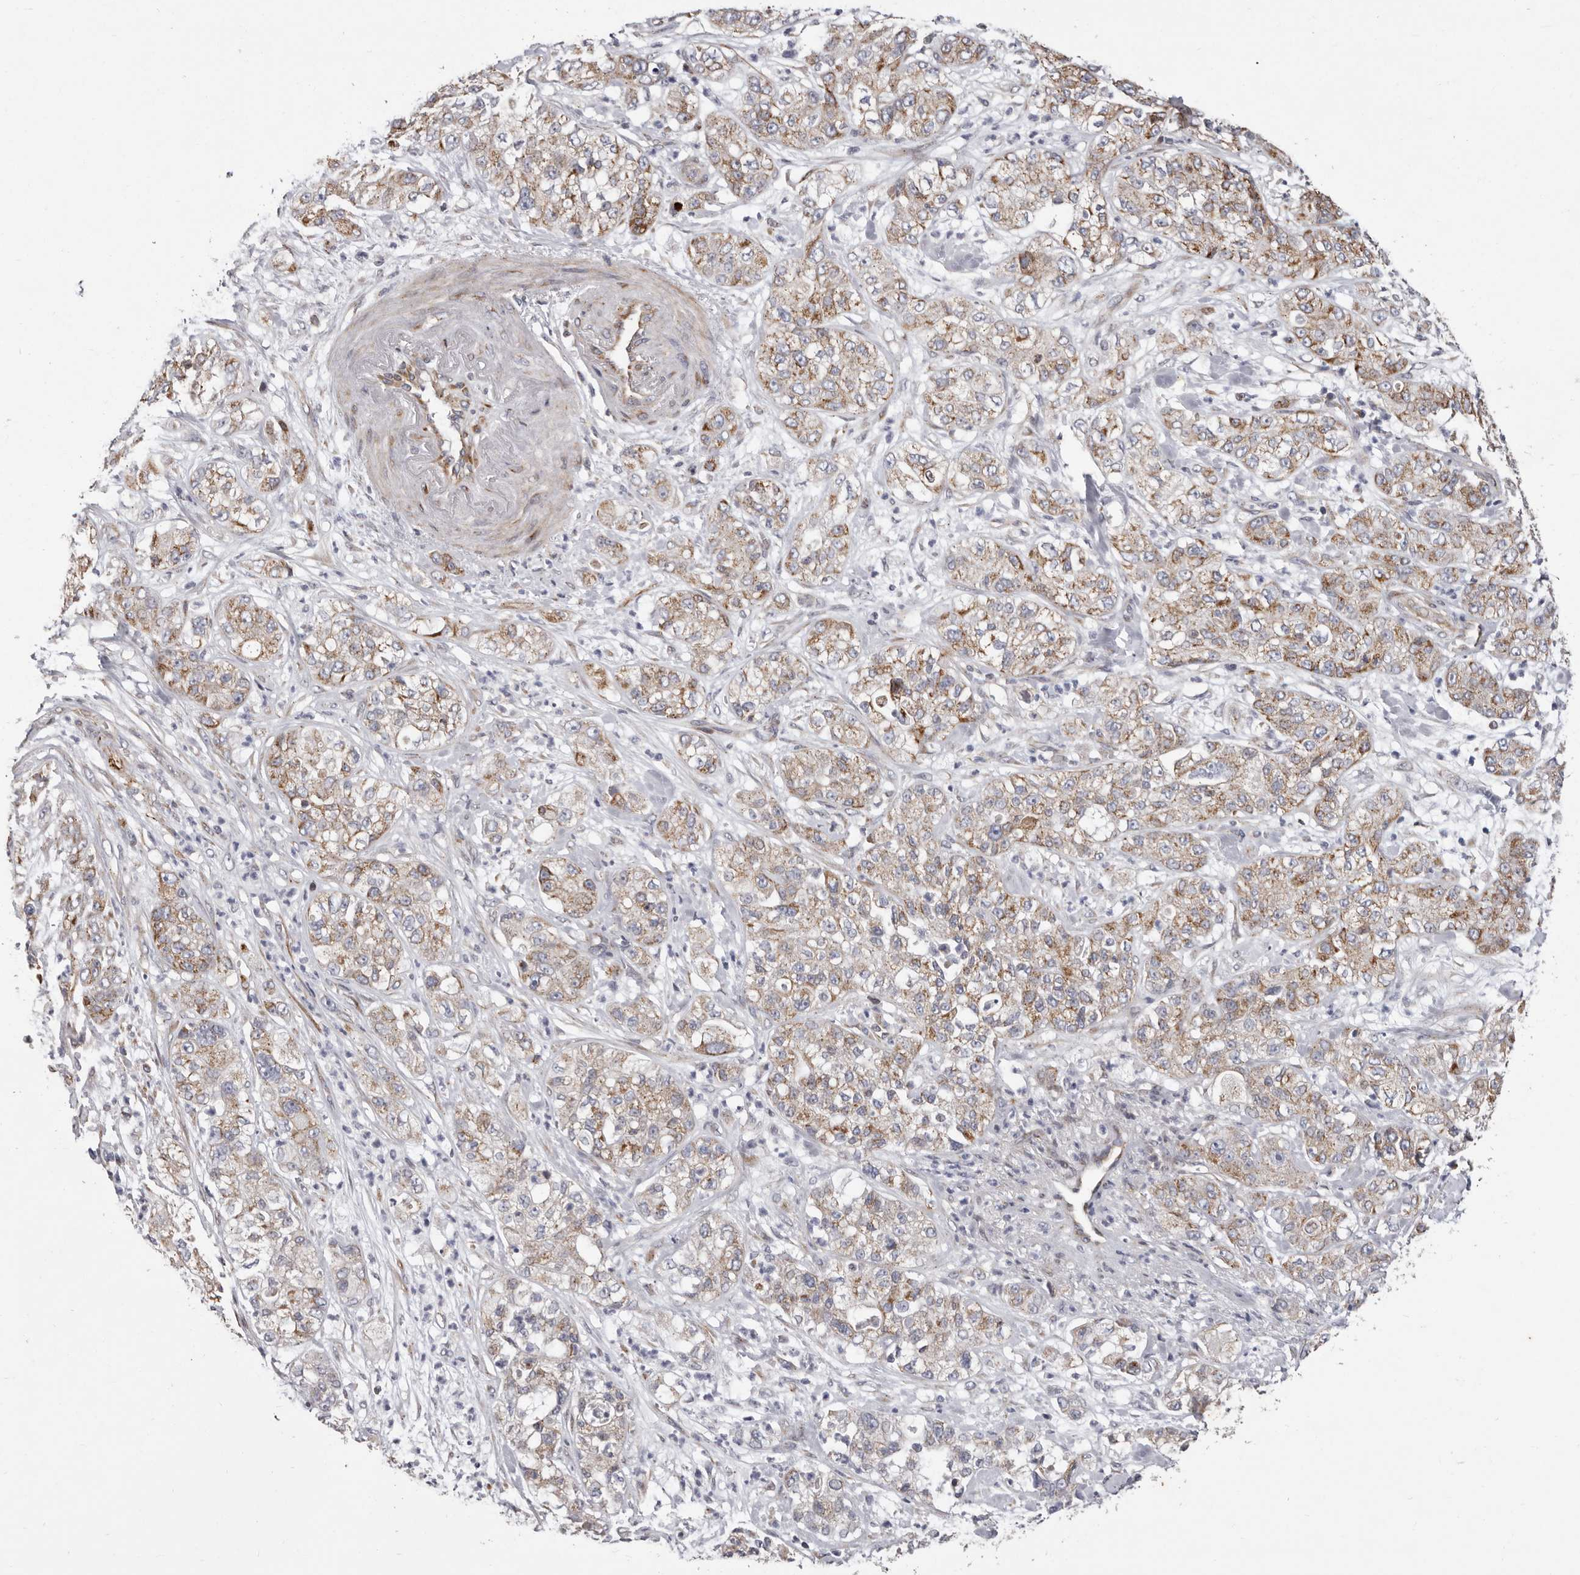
{"staining": {"intensity": "moderate", "quantity": ">75%", "location": "cytoplasmic/membranous"}, "tissue": "pancreatic cancer", "cell_type": "Tumor cells", "image_type": "cancer", "snomed": [{"axis": "morphology", "description": "Adenocarcinoma, NOS"}, {"axis": "topography", "description": "Pancreas"}], "caption": "This is a photomicrograph of IHC staining of pancreatic cancer (adenocarcinoma), which shows moderate expression in the cytoplasmic/membranous of tumor cells.", "gene": "TIMM17B", "patient": {"sex": "female", "age": 78}}